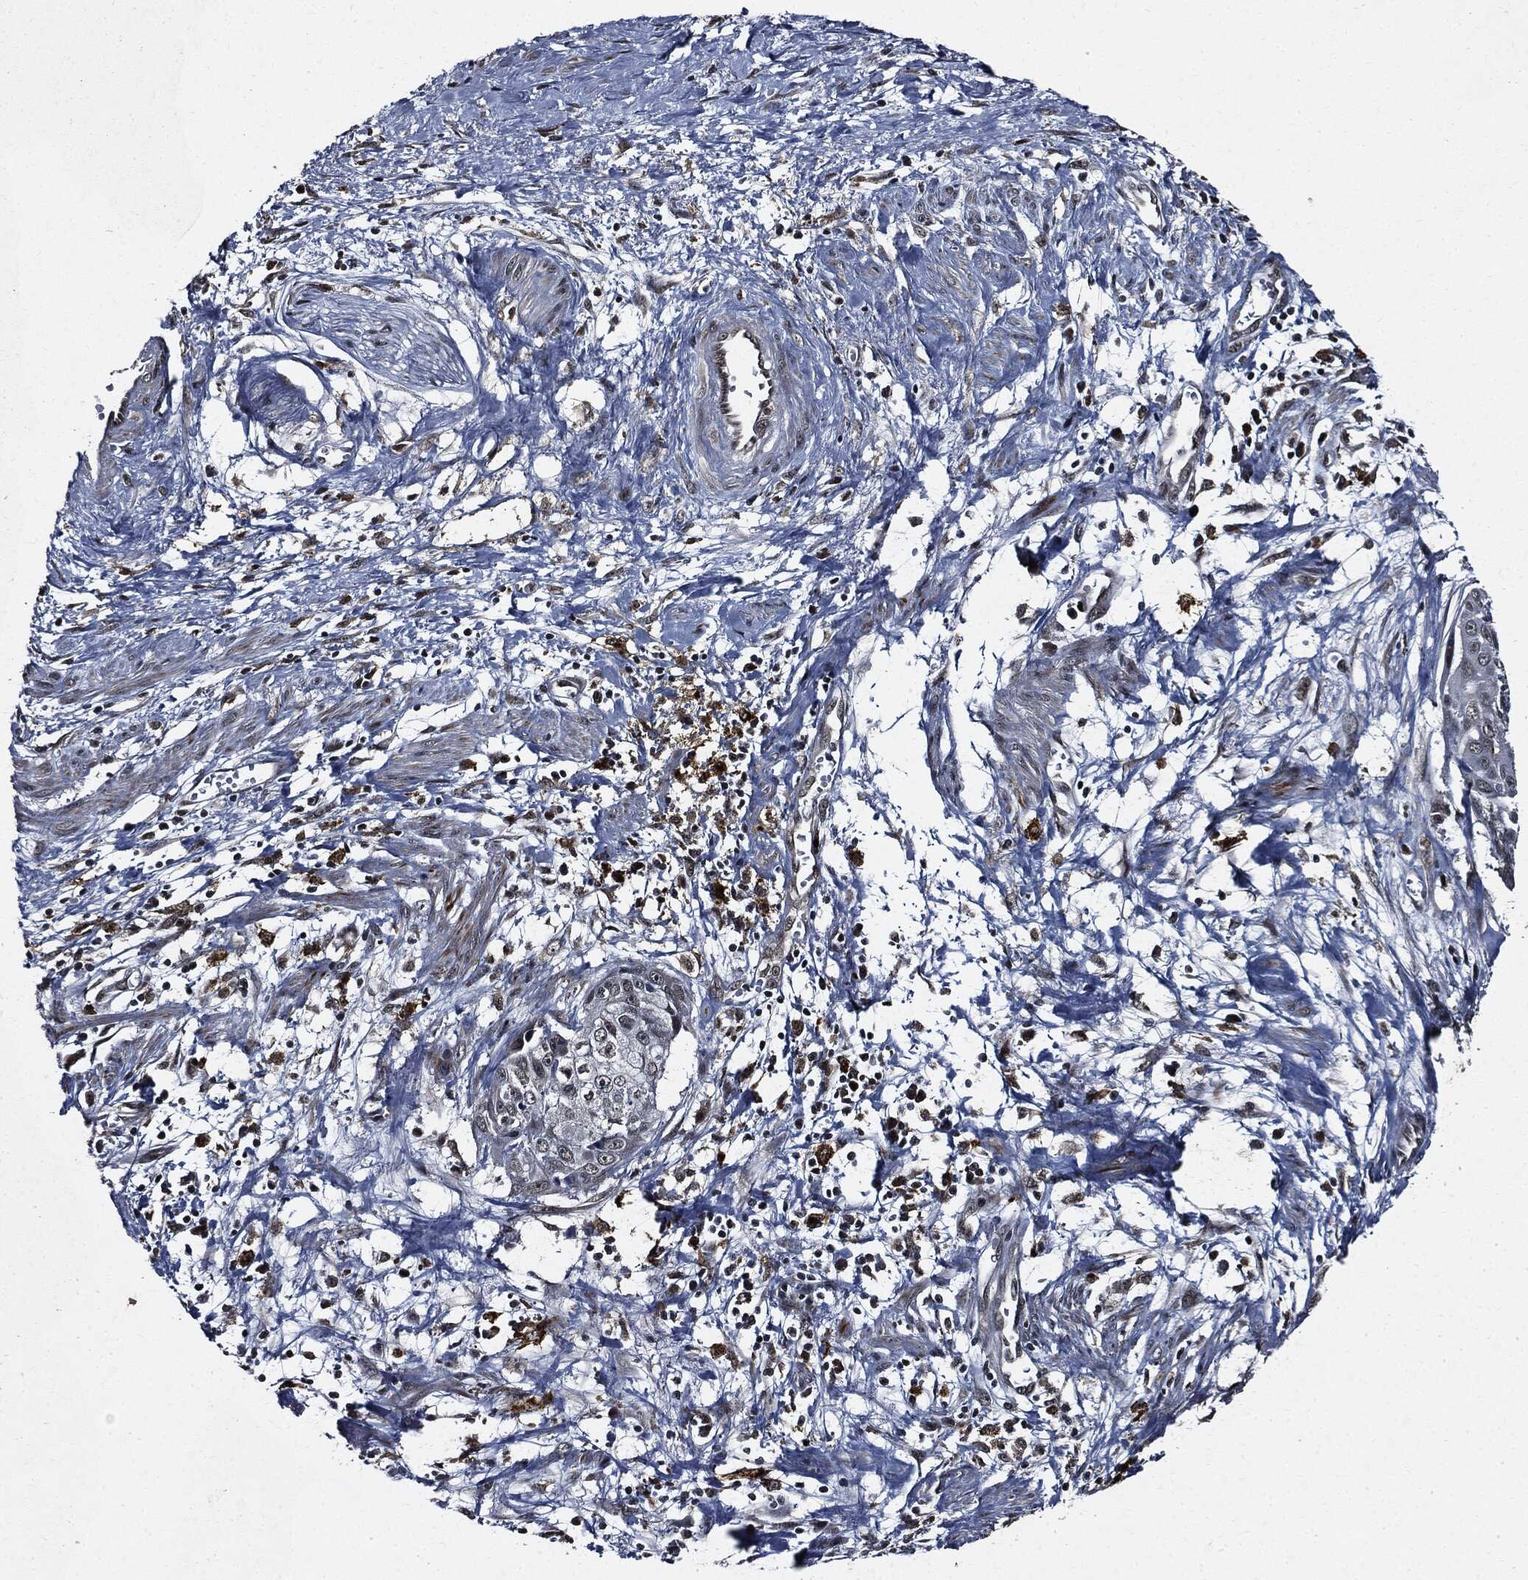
{"staining": {"intensity": "negative", "quantity": "none", "location": "none"}, "tissue": "cervical cancer", "cell_type": "Tumor cells", "image_type": "cancer", "snomed": [{"axis": "morphology", "description": "Squamous cell carcinoma, NOS"}, {"axis": "topography", "description": "Cervix"}], "caption": "This is an immunohistochemistry (IHC) image of cervical cancer. There is no positivity in tumor cells.", "gene": "SUGT1", "patient": {"sex": "female", "age": 58}}